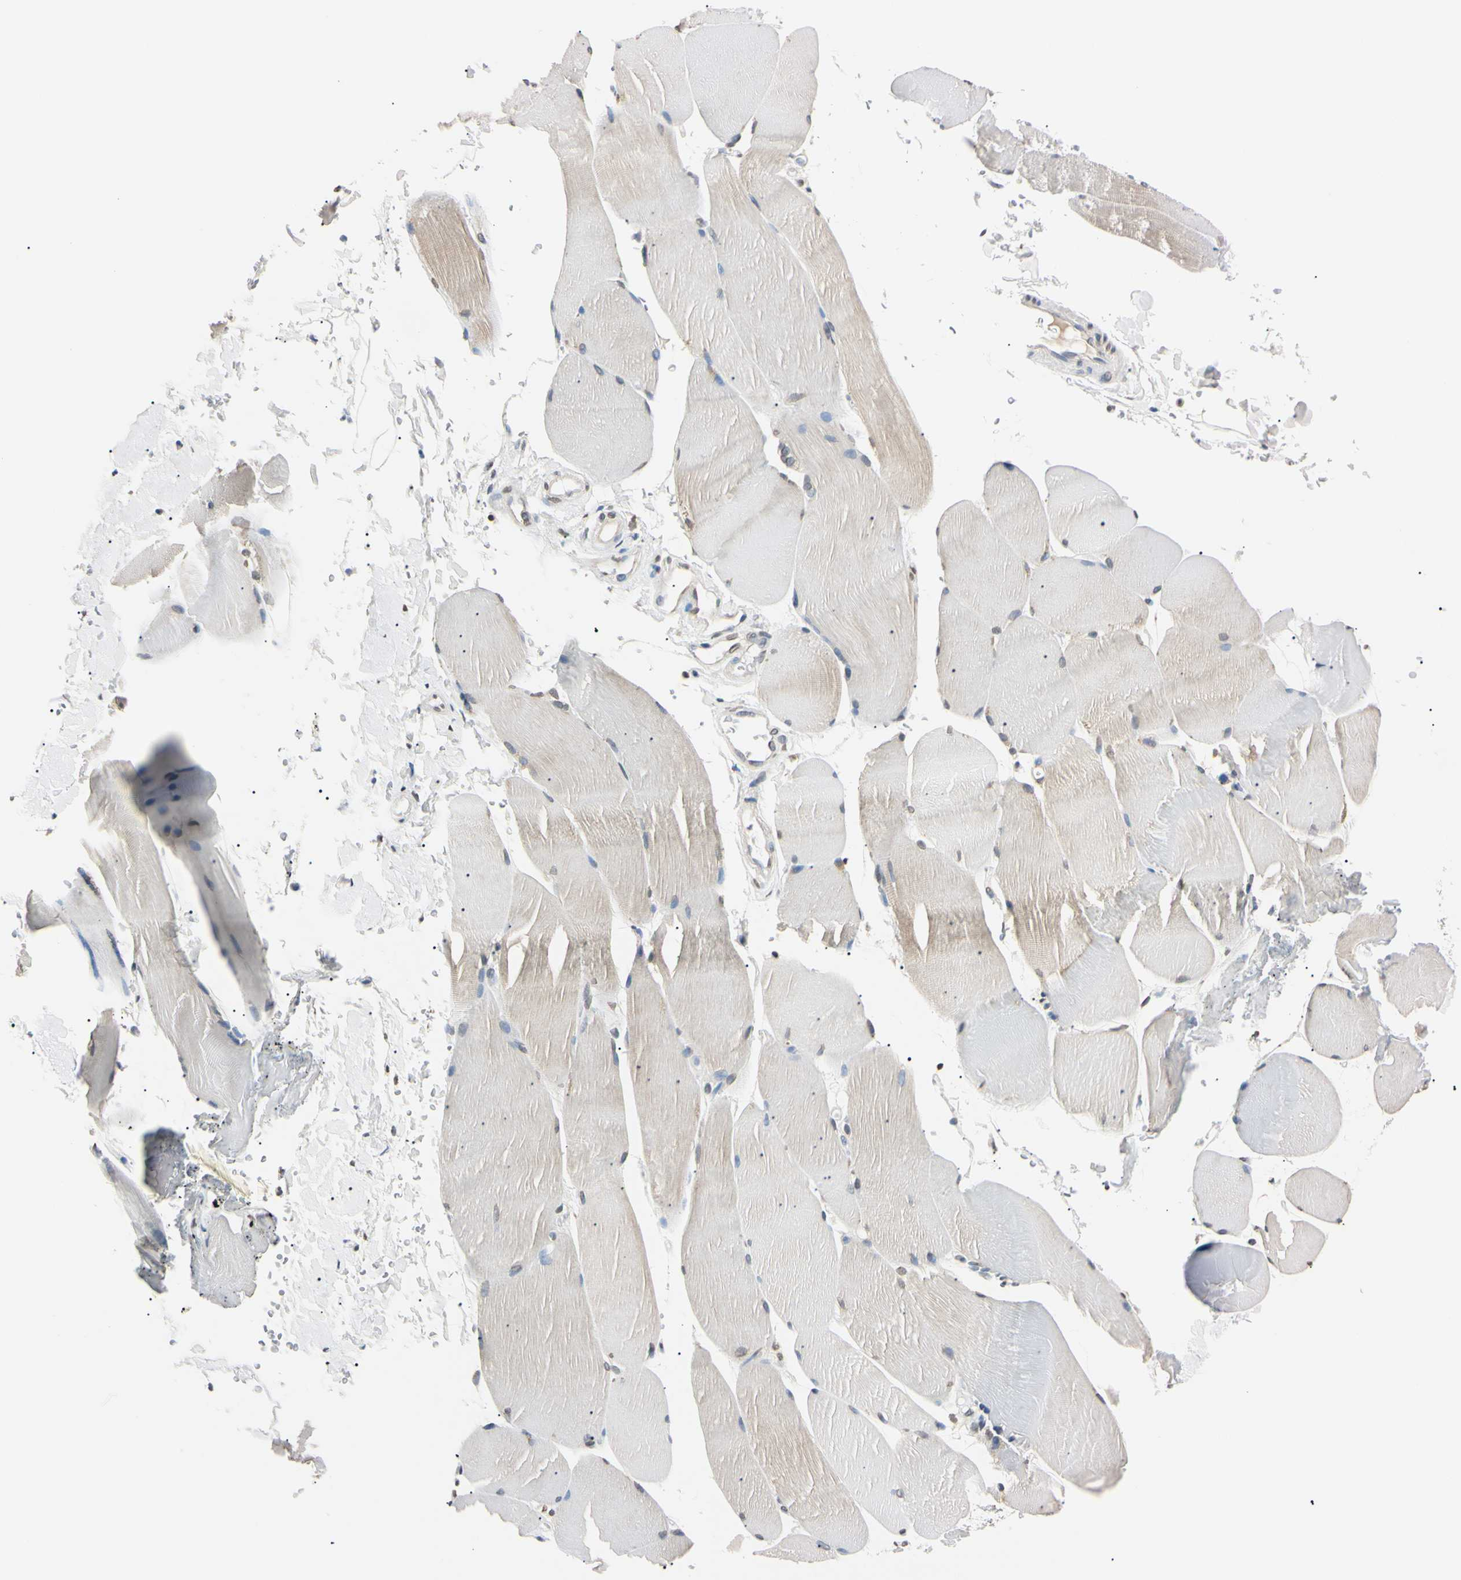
{"staining": {"intensity": "weak", "quantity": "<25%", "location": "nuclear"}, "tissue": "skeletal muscle", "cell_type": "Myocytes", "image_type": "normal", "snomed": [{"axis": "morphology", "description": "Normal tissue, NOS"}, {"axis": "topography", "description": "Skin"}, {"axis": "topography", "description": "Skeletal muscle"}], "caption": "DAB (3,3'-diaminobenzidine) immunohistochemical staining of normal human skeletal muscle exhibits no significant positivity in myocytes.", "gene": "CDC45", "patient": {"sex": "male", "age": 83}}